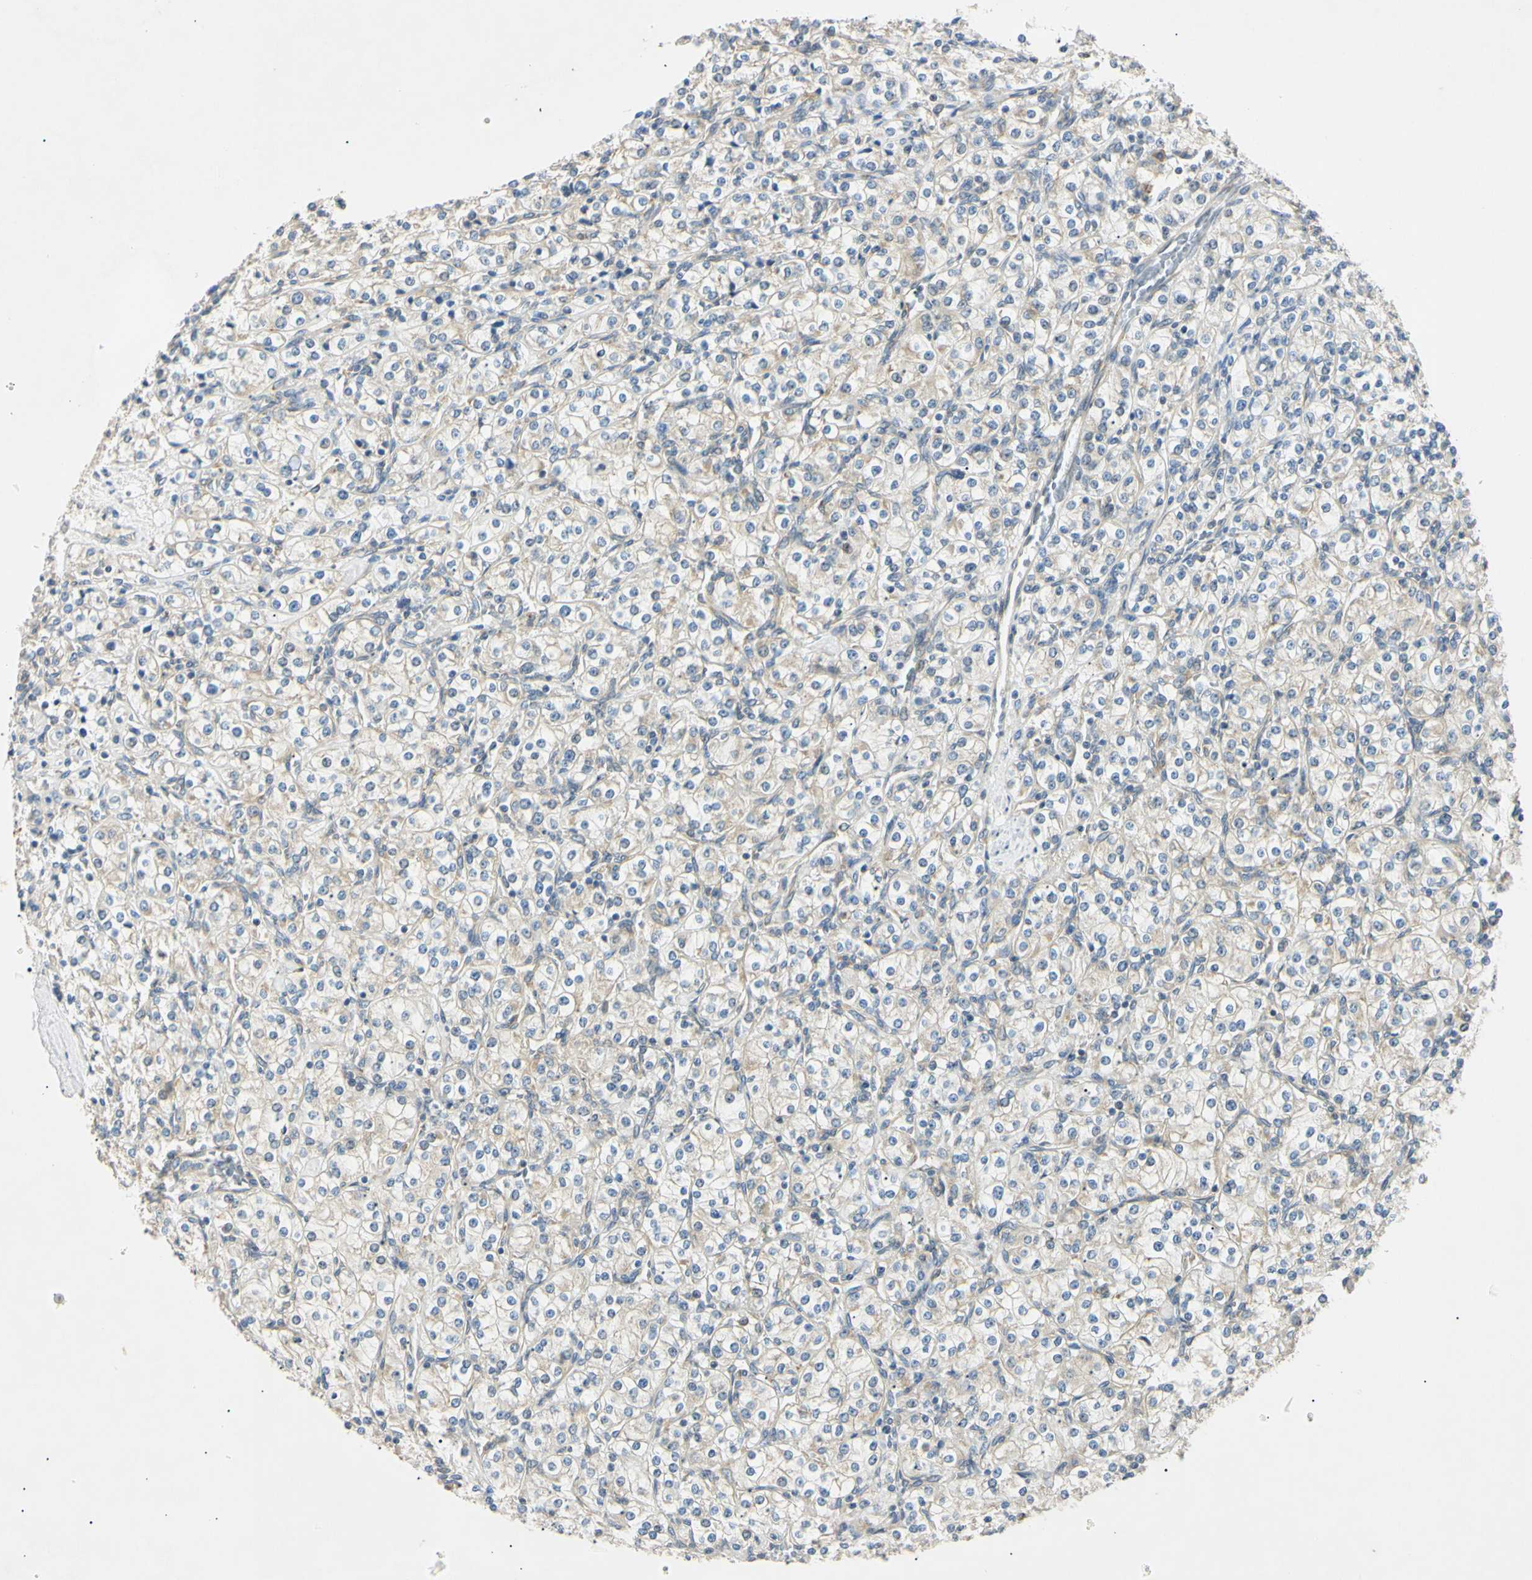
{"staining": {"intensity": "negative", "quantity": "none", "location": "none"}, "tissue": "renal cancer", "cell_type": "Tumor cells", "image_type": "cancer", "snomed": [{"axis": "morphology", "description": "Adenocarcinoma, NOS"}, {"axis": "topography", "description": "Kidney"}], "caption": "There is no significant positivity in tumor cells of renal cancer (adenocarcinoma).", "gene": "DNAJB12", "patient": {"sex": "male", "age": 77}}